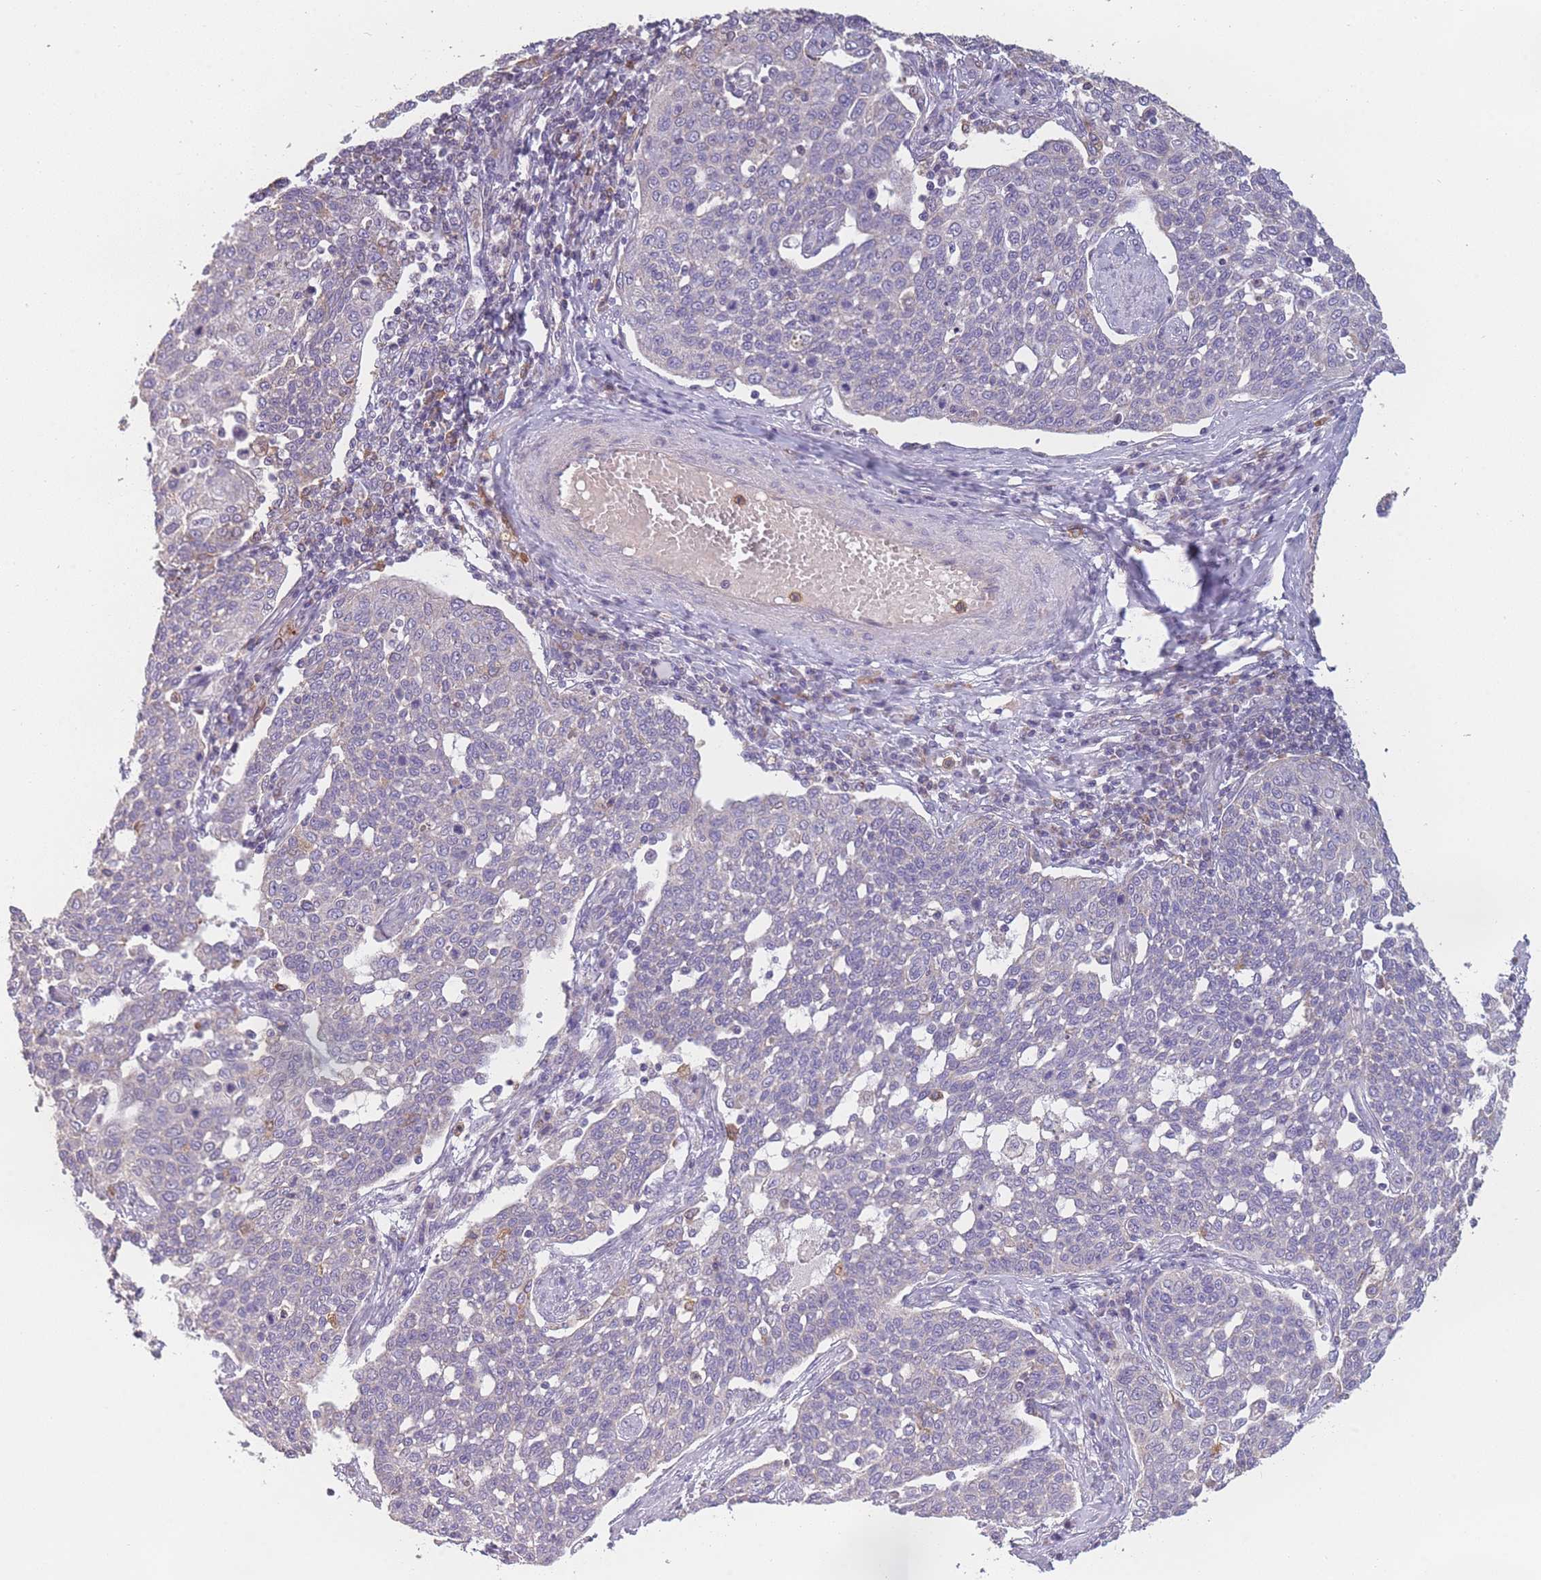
{"staining": {"intensity": "negative", "quantity": "none", "location": "none"}, "tissue": "cervical cancer", "cell_type": "Tumor cells", "image_type": "cancer", "snomed": [{"axis": "morphology", "description": "Squamous cell carcinoma, NOS"}, {"axis": "topography", "description": "Cervix"}], "caption": "The photomicrograph exhibits no significant staining in tumor cells of cervical squamous cell carcinoma.", "gene": "PRAM1", "patient": {"sex": "female", "age": 34}}